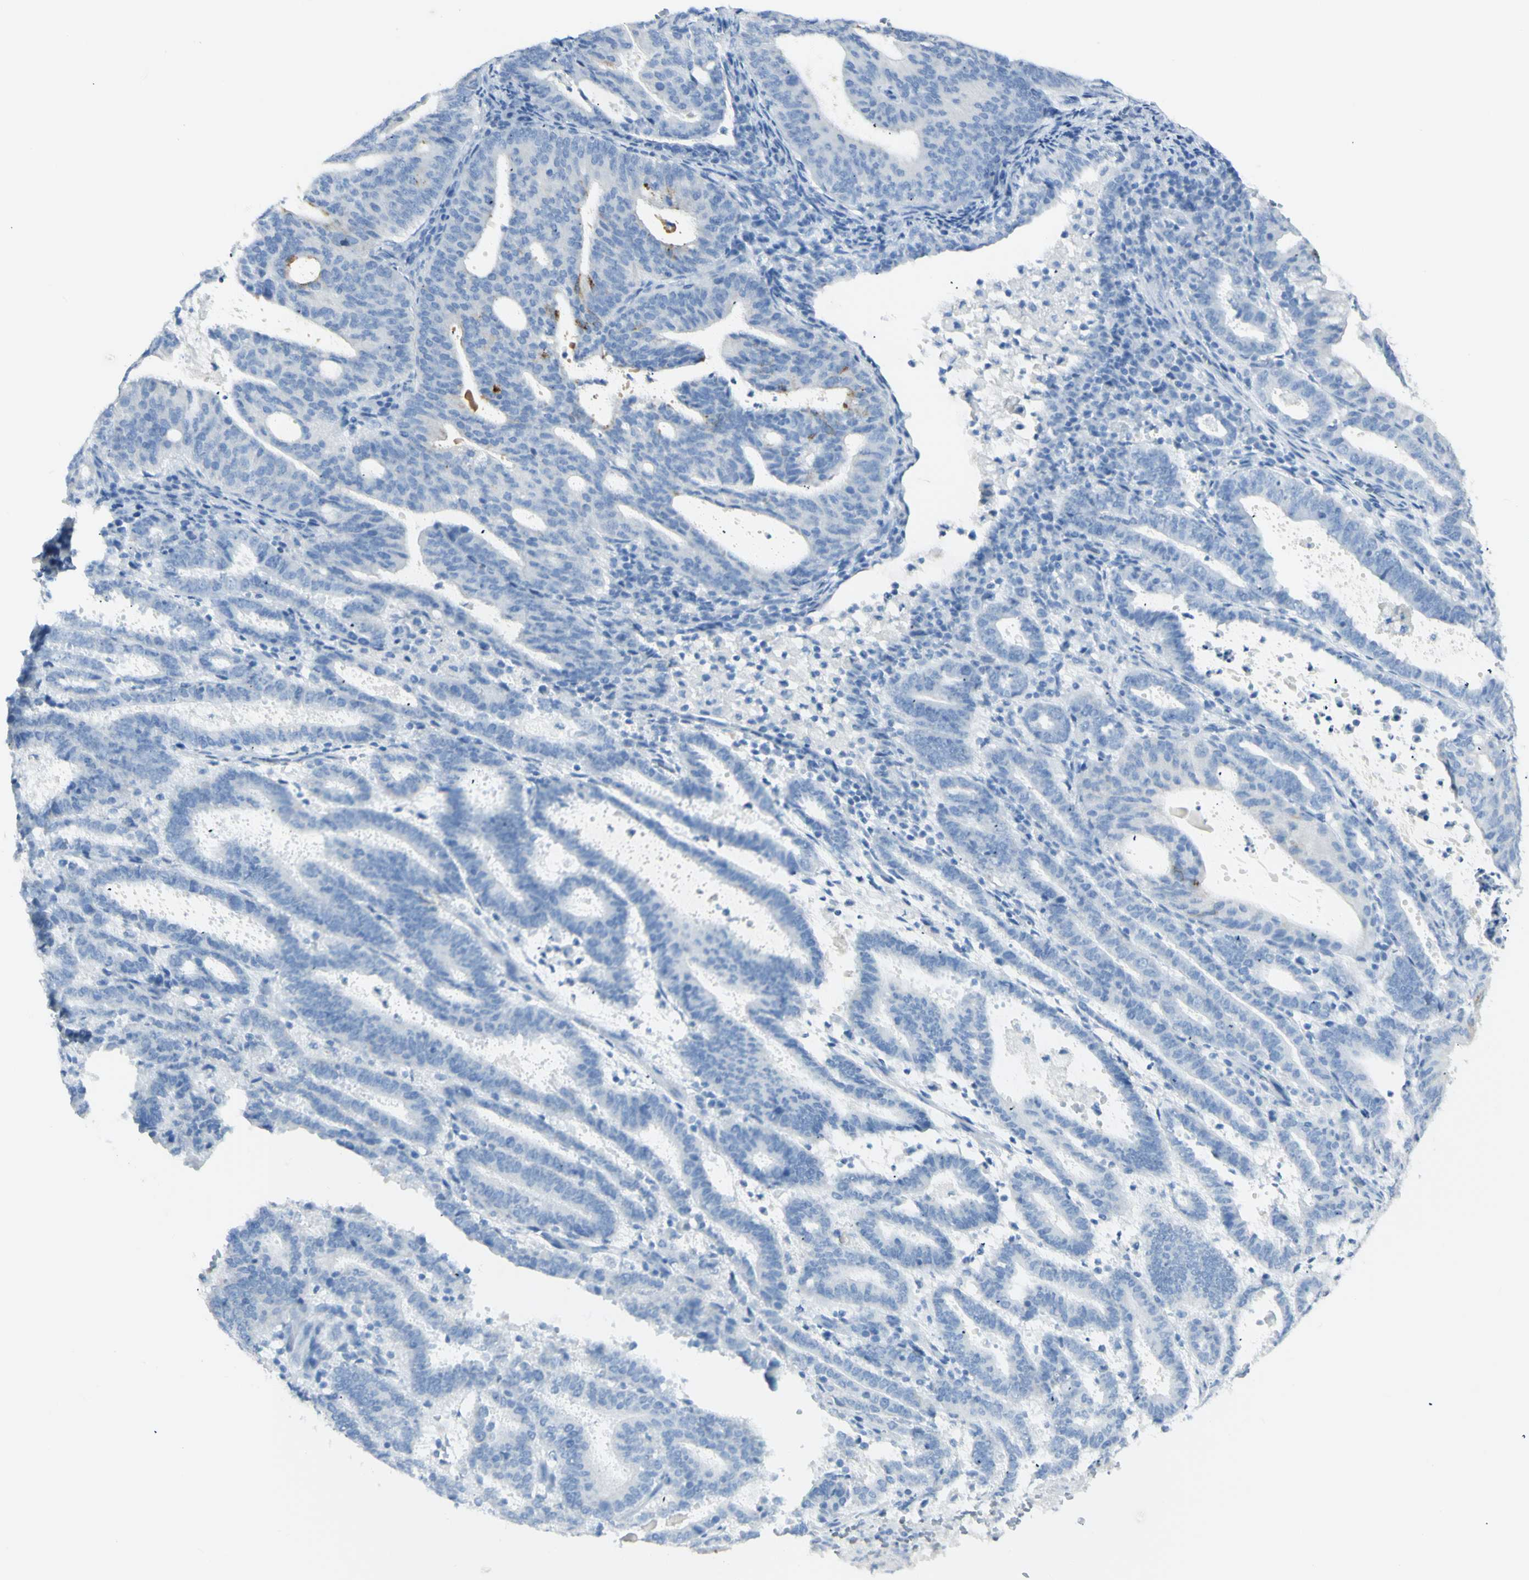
{"staining": {"intensity": "negative", "quantity": "none", "location": "none"}, "tissue": "endometrial cancer", "cell_type": "Tumor cells", "image_type": "cancer", "snomed": [{"axis": "morphology", "description": "Adenocarcinoma, NOS"}, {"axis": "topography", "description": "Uterus"}], "caption": "Endometrial cancer (adenocarcinoma) was stained to show a protein in brown. There is no significant expression in tumor cells.", "gene": "LETM1", "patient": {"sex": "female", "age": 83}}